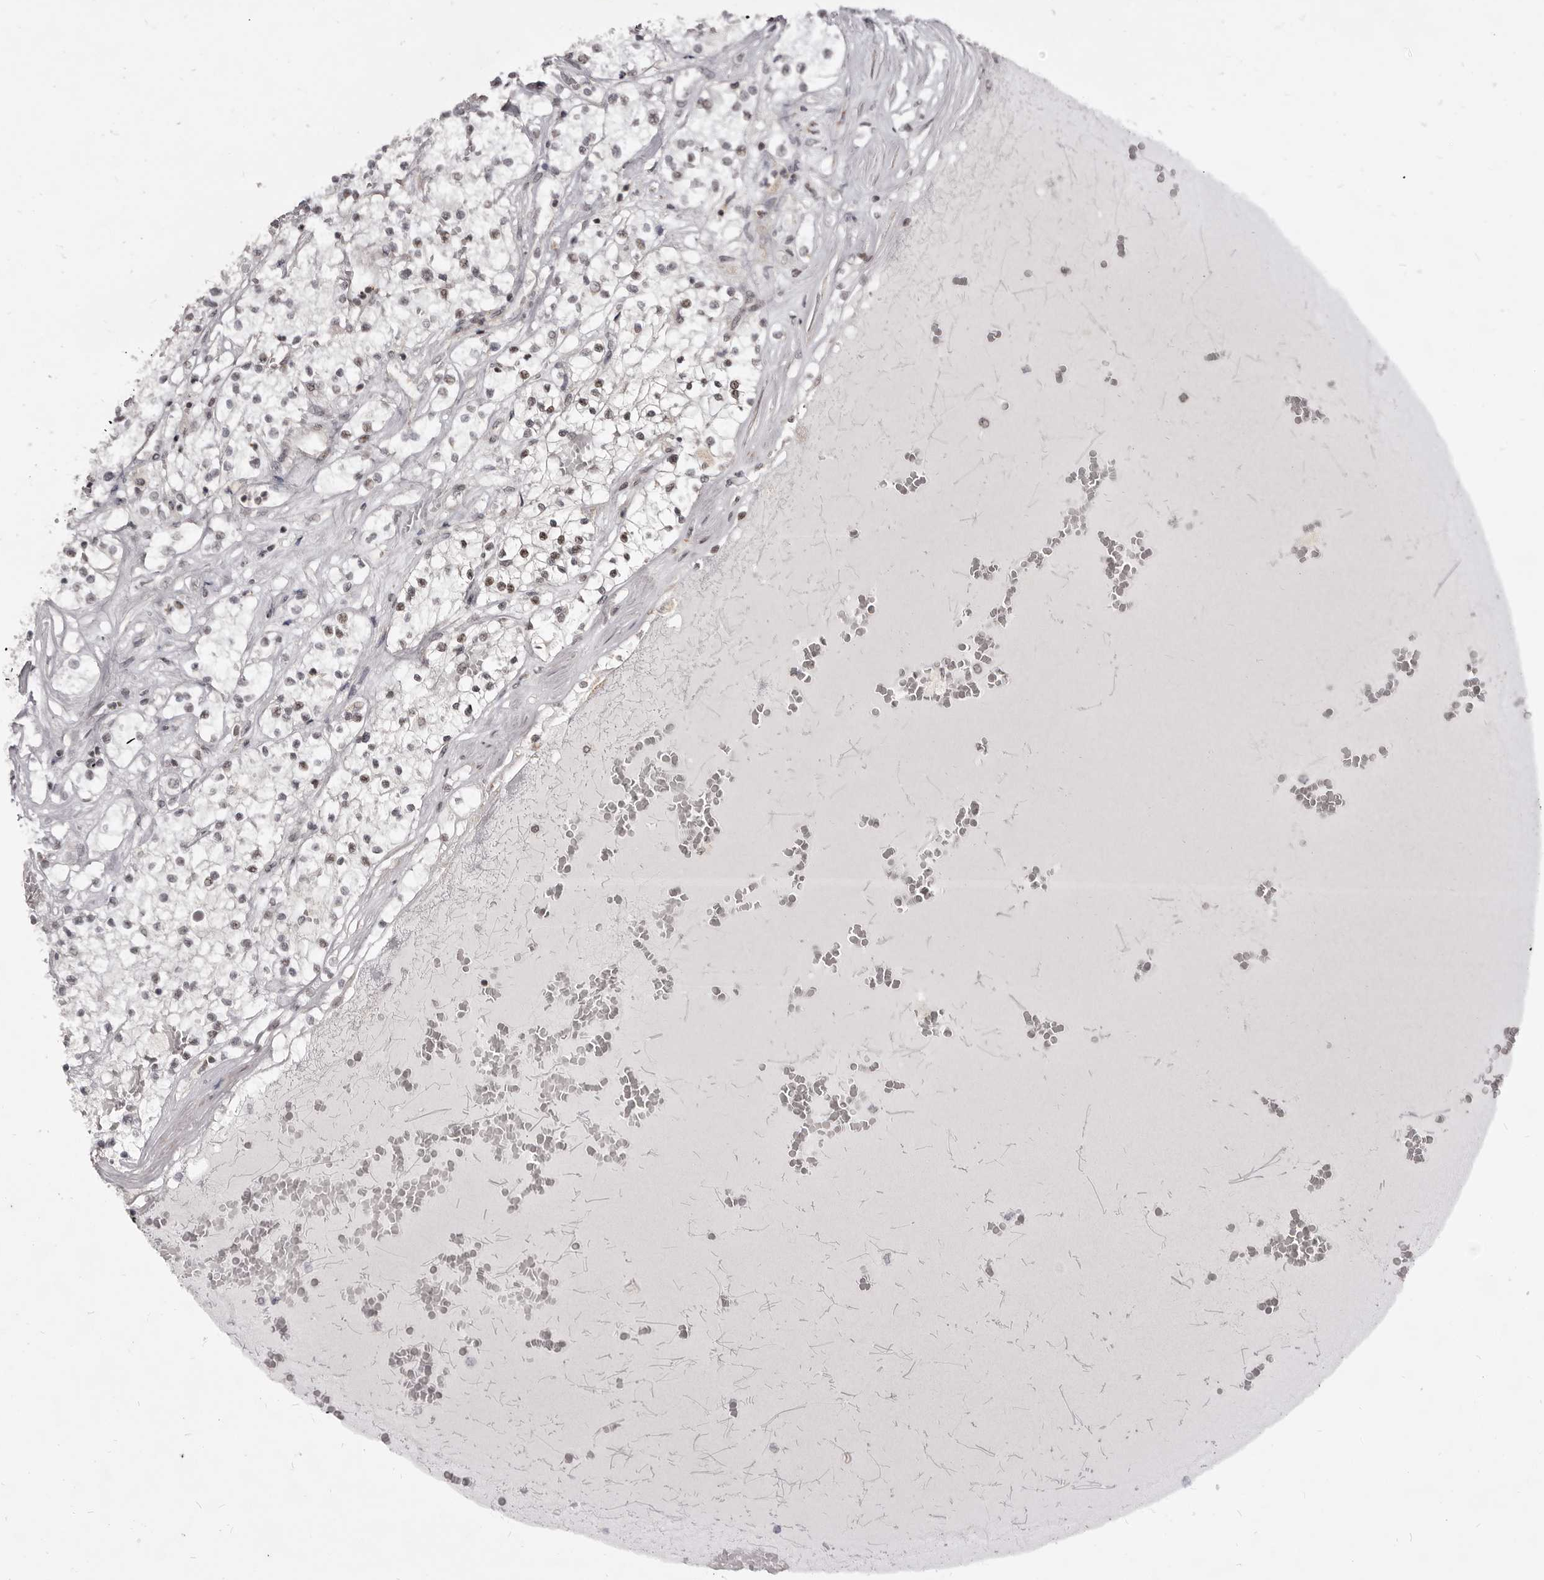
{"staining": {"intensity": "weak", "quantity": "<25%", "location": "nuclear"}, "tissue": "renal cancer", "cell_type": "Tumor cells", "image_type": "cancer", "snomed": [{"axis": "morphology", "description": "Normal tissue, NOS"}, {"axis": "morphology", "description": "Adenocarcinoma, NOS"}, {"axis": "topography", "description": "Kidney"}], "caption": "The immunohistochemistry (IHC) photomicrograph has no significant expression in tumor cells of renal cancer tissue.", "gene": "THUMPD1", "patient": {"sex": "male", "age": 68}}